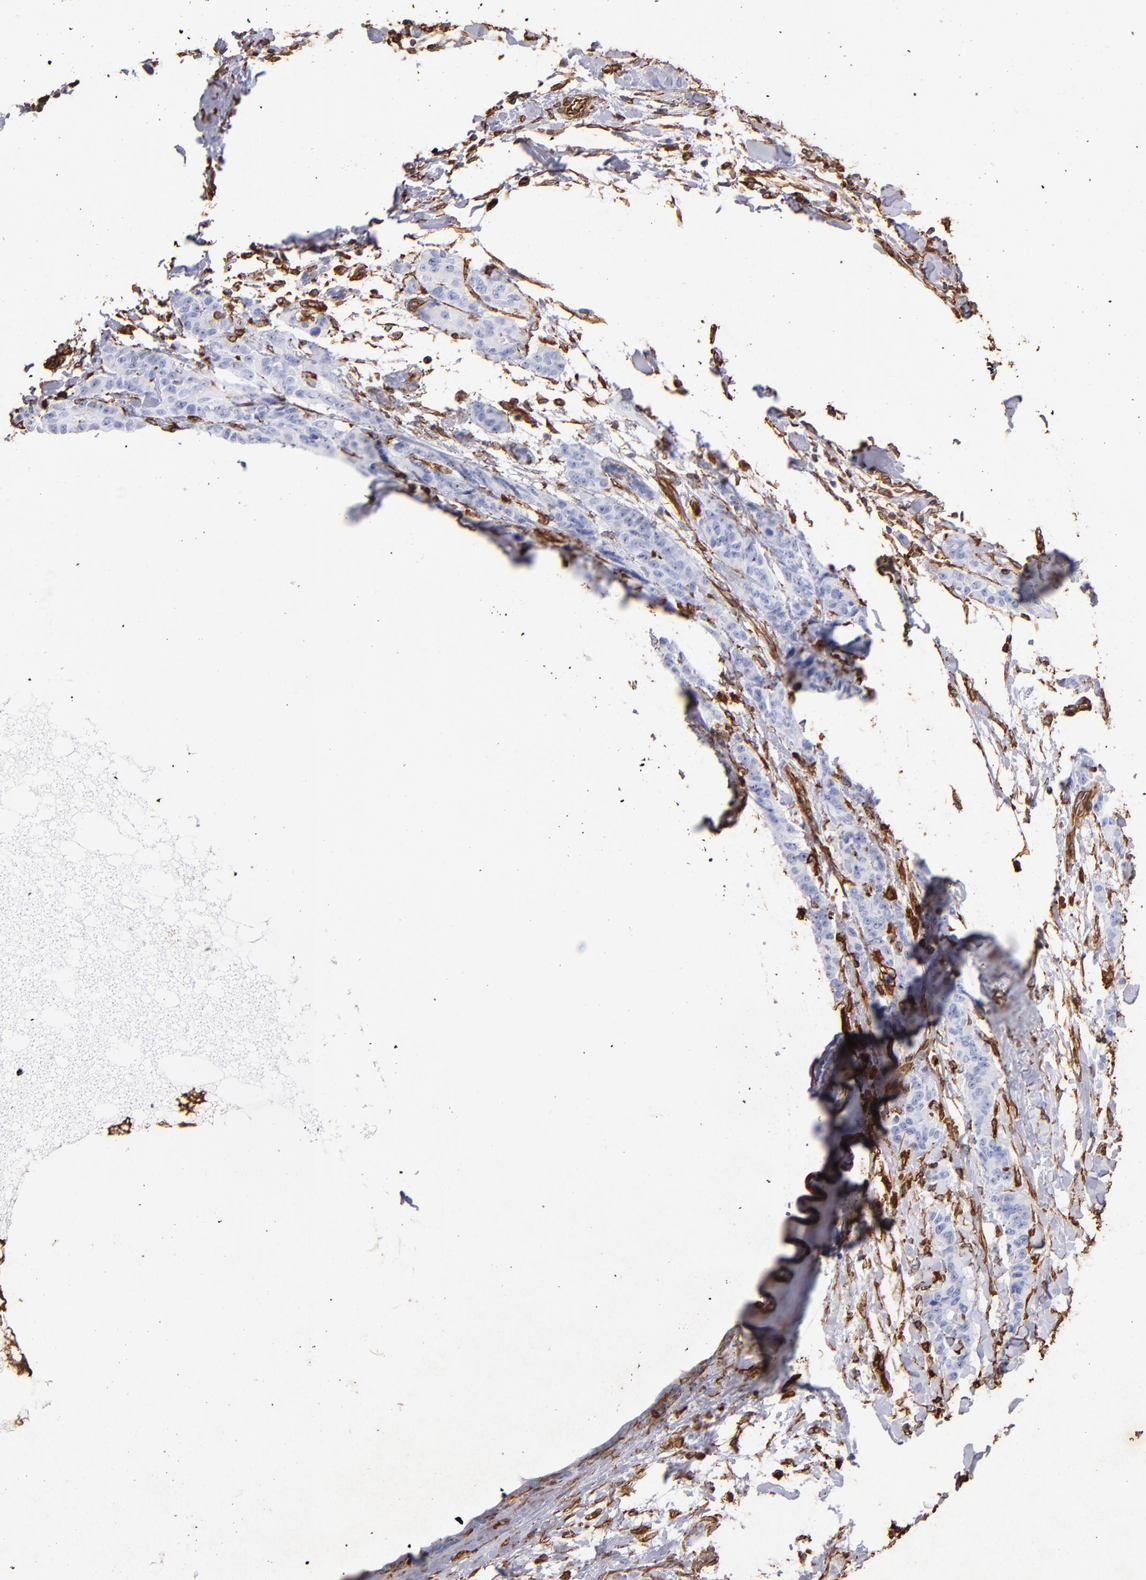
{"staining": {"intensity": "negative", "quantity": "none", "location": "none"}, "tissue": "breast cancer", "cell_type": "Tumor cells", "image_type": "cancer", "snomed": [{"axis": "morphology", "description": "Duct carcinoma"}, {"axis": "topography", "description": "Breast"}], "caption": "The immunohistochemistry photomicrograph has no significant staining in tumor cells of breast invasive ductal carcinoma tissue.", "gene": "VIM", "patient": {"sex": "female", "age": 40}}